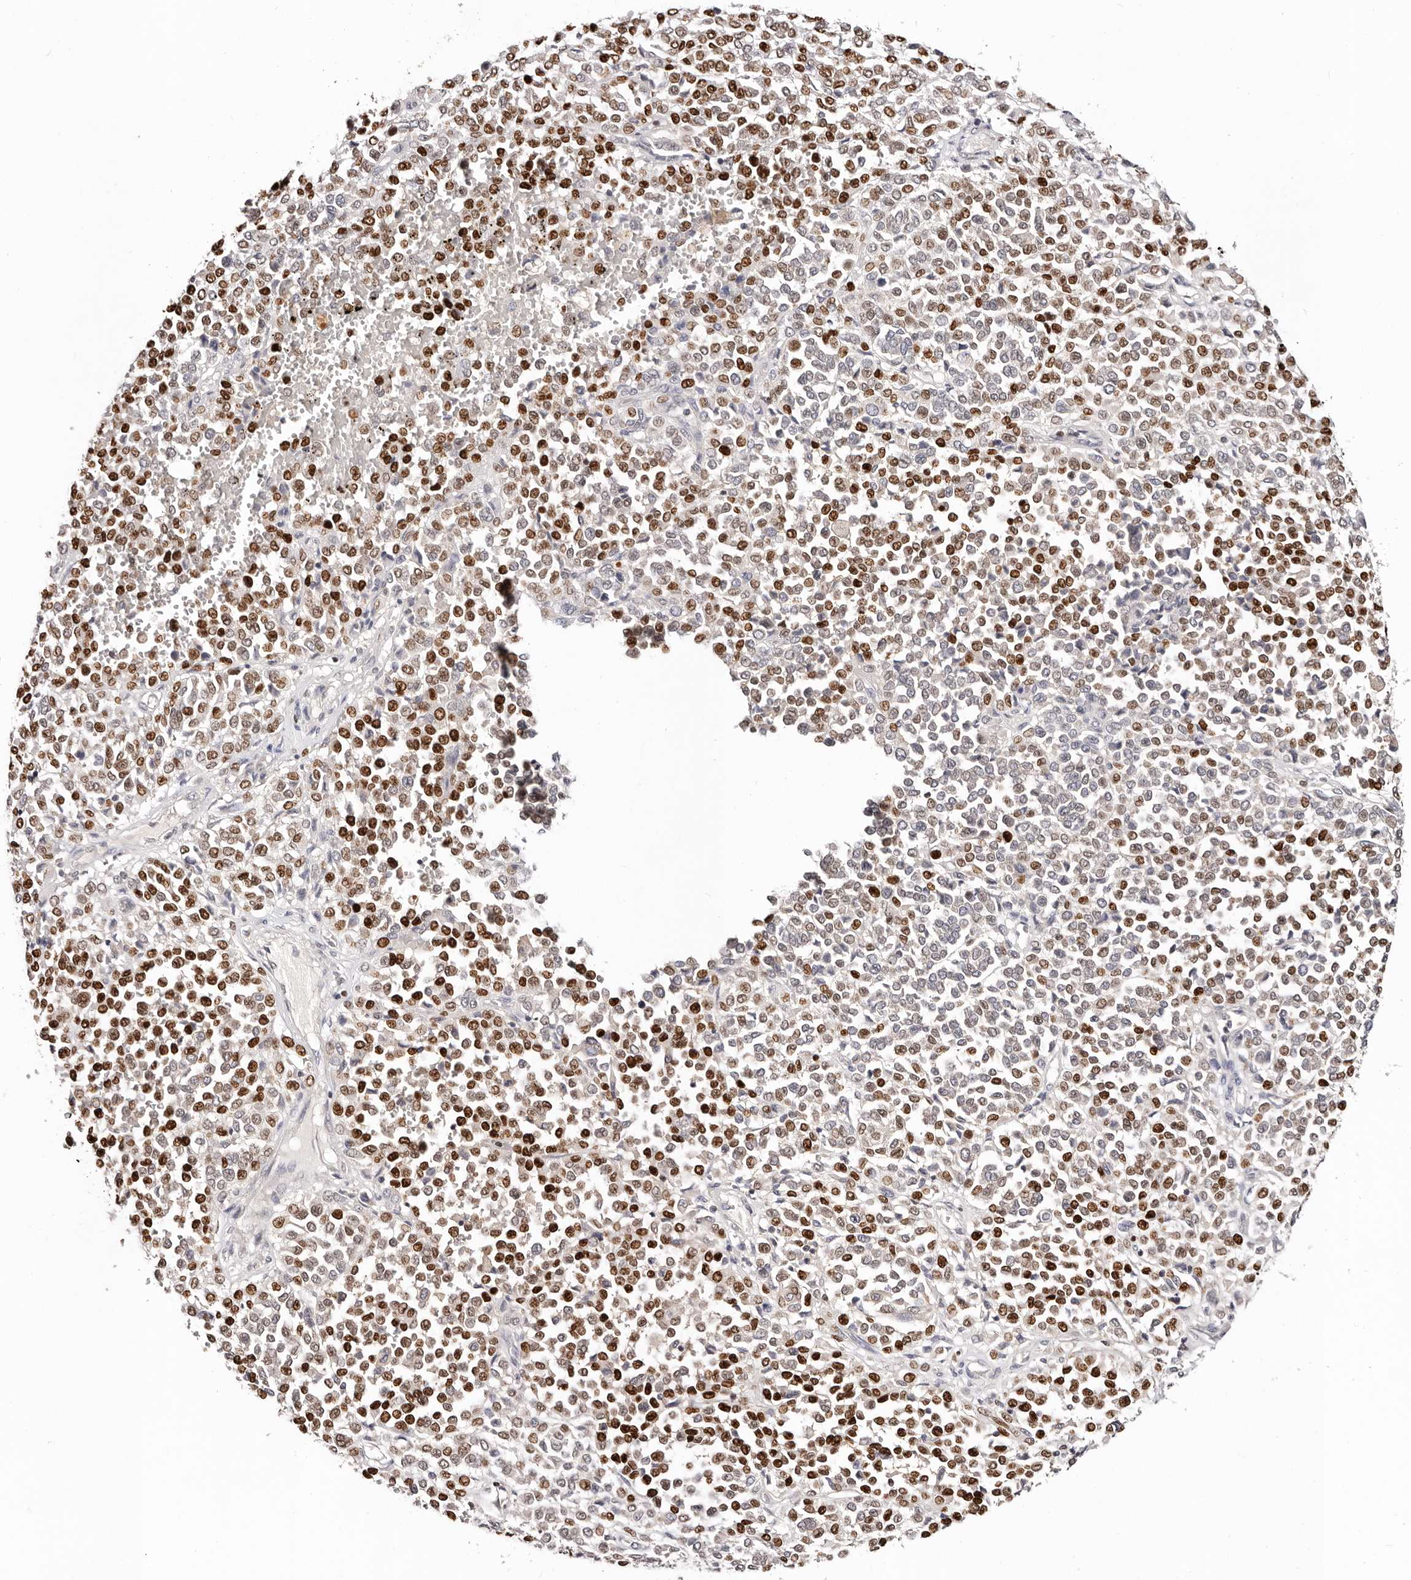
{"staining": {"intensity": "strong", "quantity": ">75%", "location": "nuclear"}, "tissue": "melanoma", "cell_type": "Tumor cells", "image_type": "cancer", "snomed": [{"axis": "morphology", "description": "Malignant melanoma, Metastatic site"}, {"axis": "topography", "description": "Pancreas"}], "caption": "Immunohistochemistry (IHC) image of neoplastic tissue: human melanoma stained using immunohistochemistry reveals high levels of strong protein expression localized specifically in the nuclear of tumor cells, appearing as a nuclear brown color.", "gene": "IQGAP3", "patient": {"sex": "female", "age": 30}}